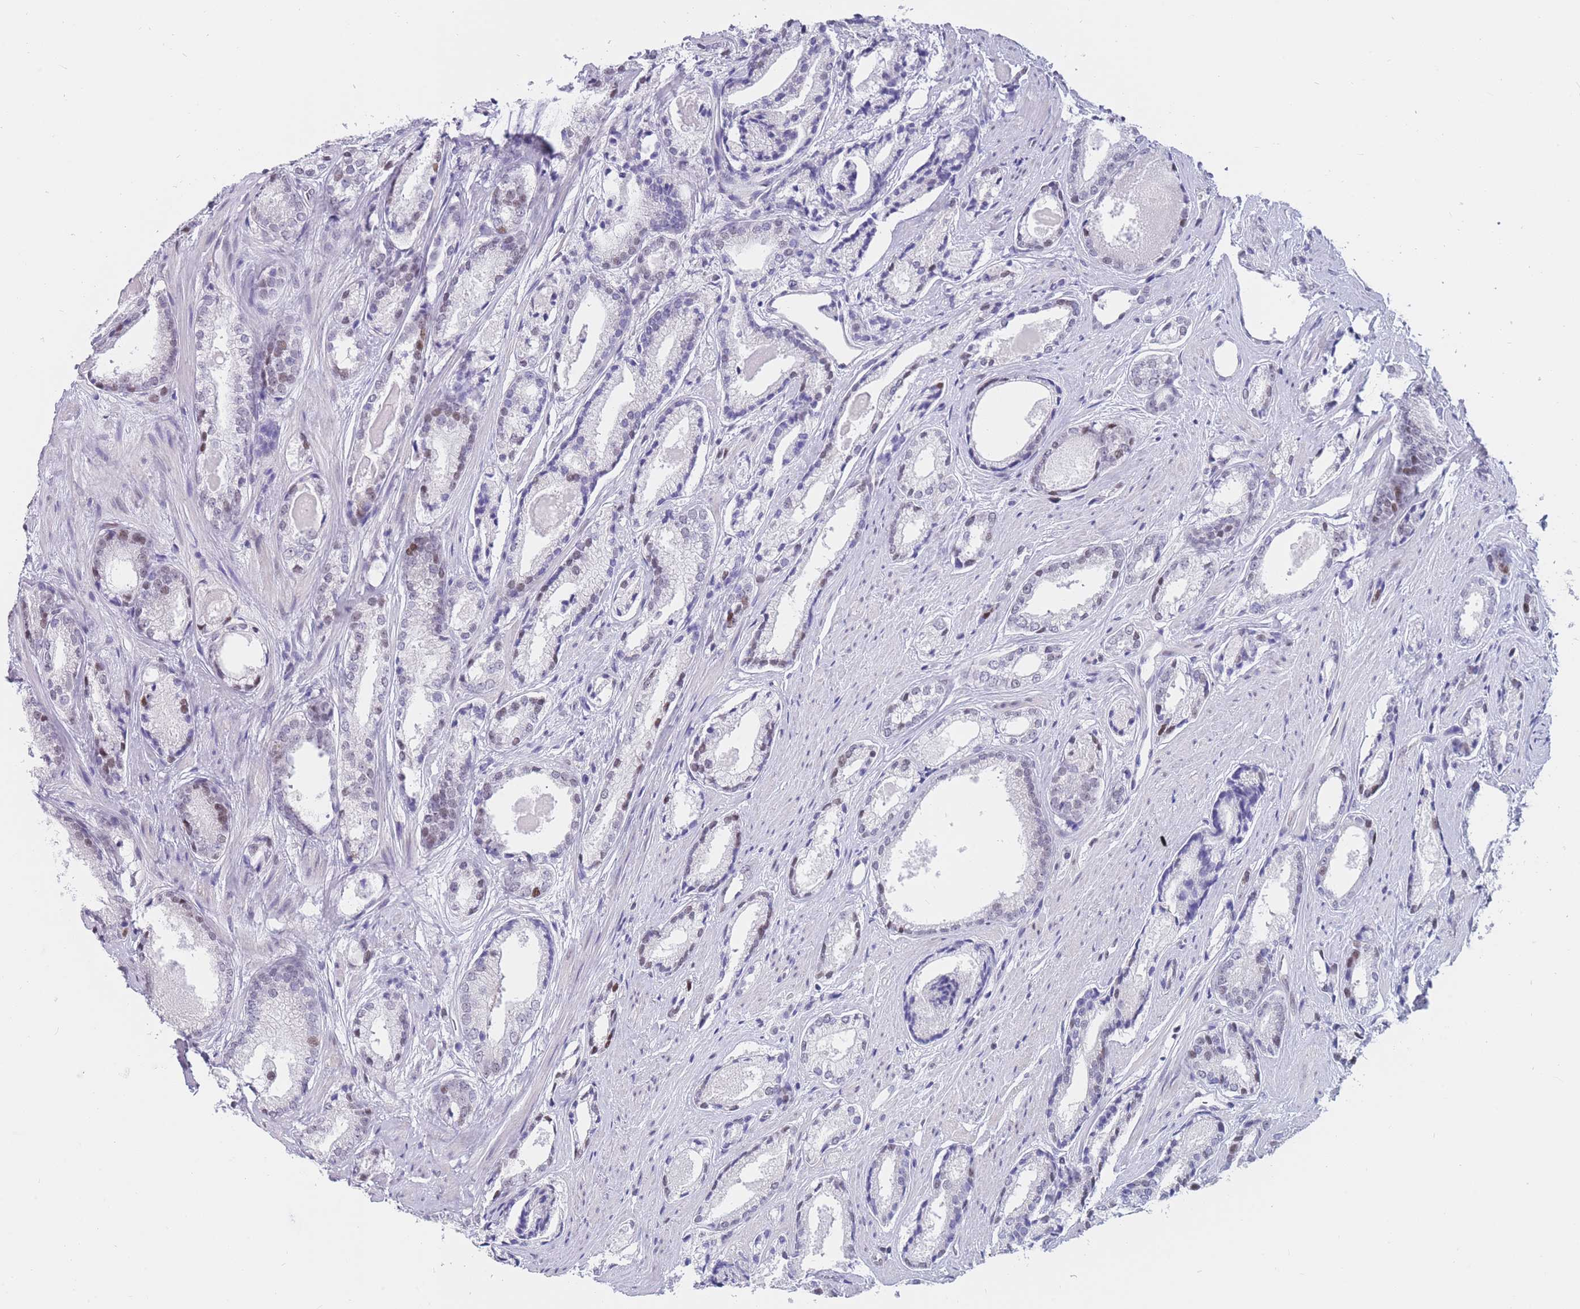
{"staining": {"intensity": "negative", "quantity": "none", "location": "none"}, "tissue": "prostate cancer", "cell_type": "Tumor cells", "image_type": "cancer", "snomed": [{"axis": "morphology", "description": "Adenocarcinoma, Low grade"}, {"axis": "topography", "description": "Prostate"}], "caption": "Prostate cancer was stained to show a protein in brown. There is no significant staining in tumor cells.", "gene": "NASP", "patient": {"sex": "male", "age": 68}}